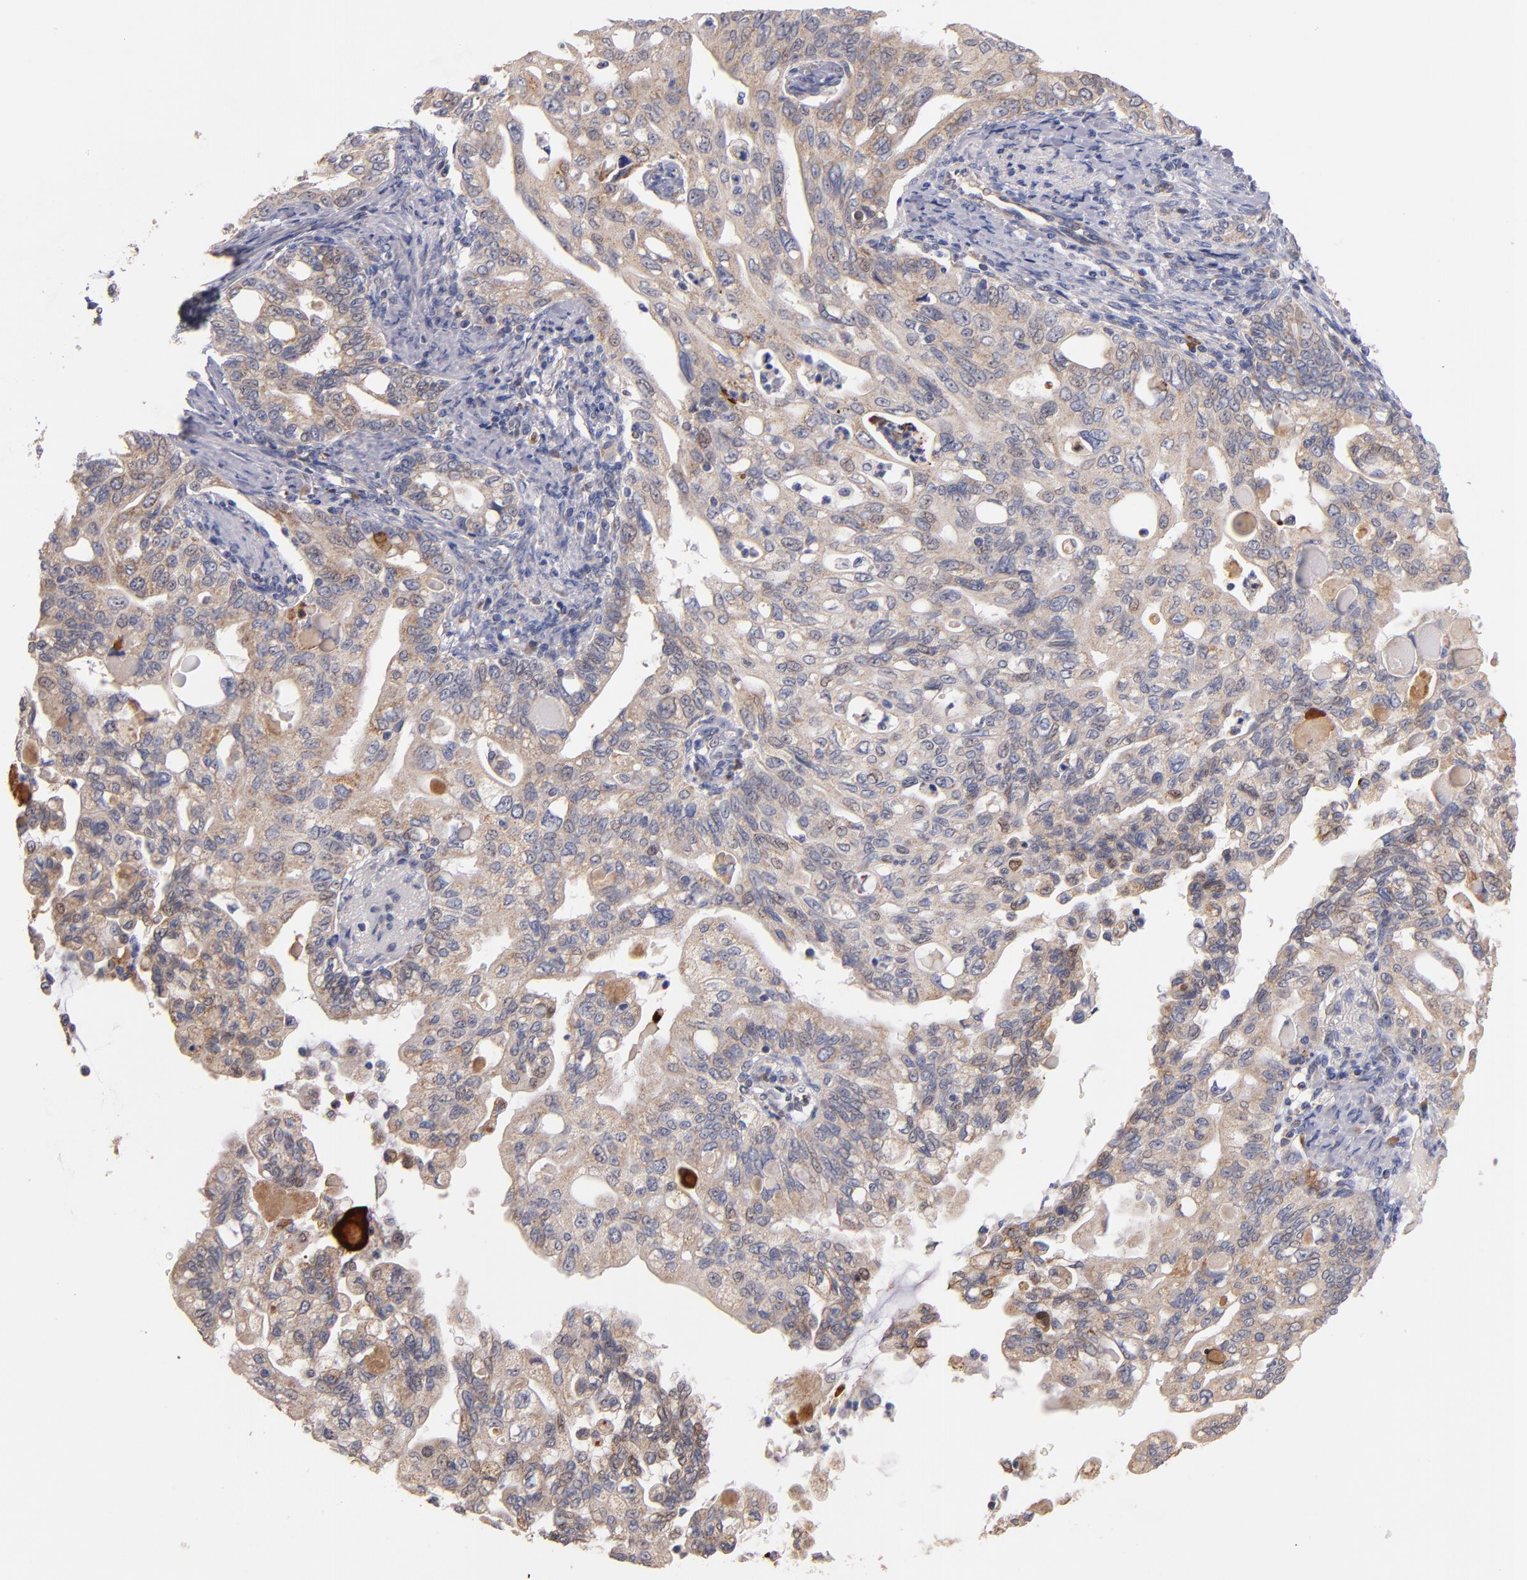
{"staining": {"intensity": "weak", "quantity": ">75%", "location": "cytoplasmic/membranous"}, "tissue": "pancreatic cancer", "cell_type": "Tumor cells", "image_type": "cancer", "snomed": [{"axis": "morphology", "description": "Normal tissue, NOS"}, {"axis": "topography", "description": "Pancreas"}], "caption": "Pancreatic cancer stained with DAB (3,3'-diaminobenzidine) immunohistochemistry demonstrates low levels of weak cytoplasmic/membranous staining in about >75% of tumor cells.", "gene": "DIABLO", "patient": {"sex": "male", "age": 42}}